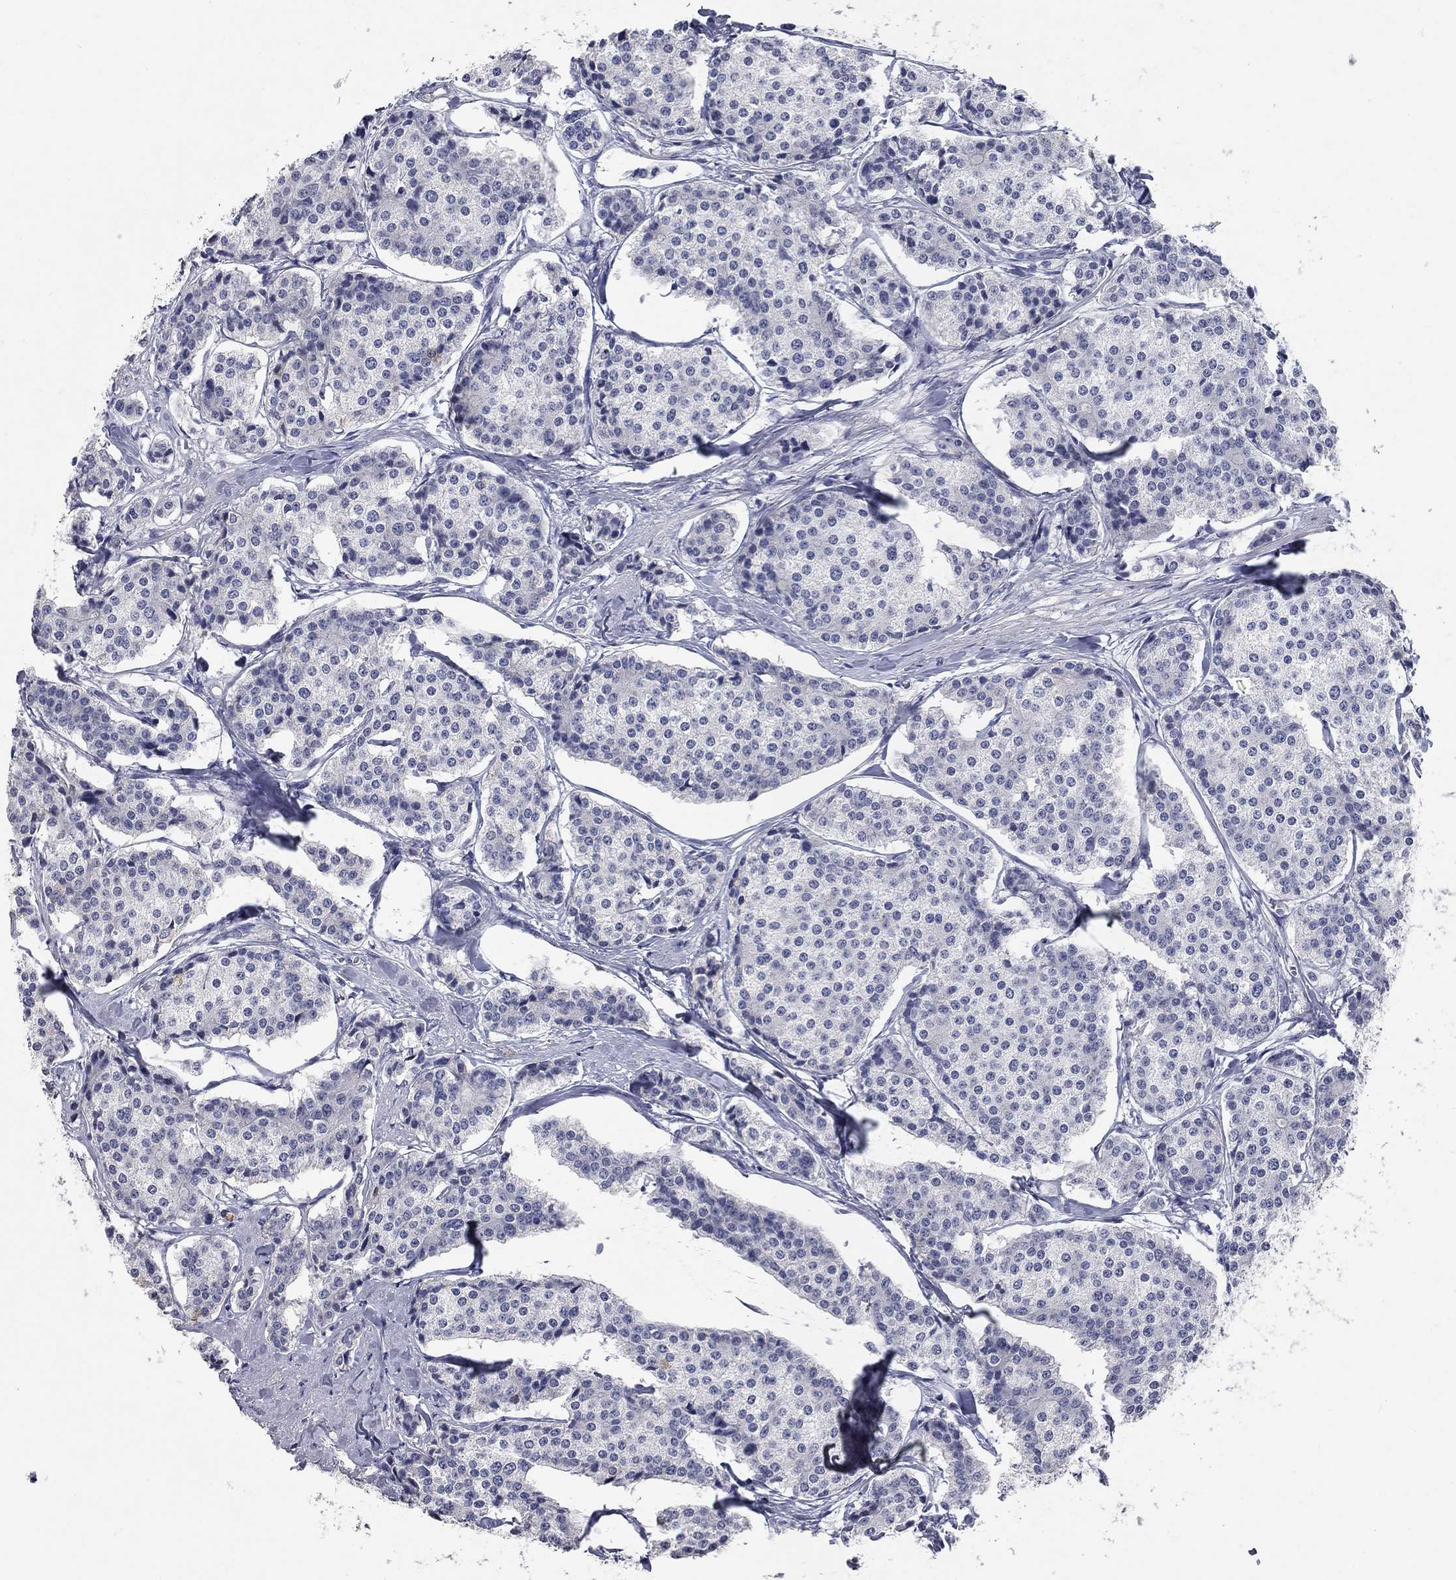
{"staining": {"intensity": "negative", "quantity": "none", "location": "none"}, "tissue": "carcinoid", "cell_type": "Tumor cells", "image_type": "cancer", "snomed": [{"axis": "morphology", "description": "Carcinoid, malignant, NOS"}, {"axis": "topography", "description": "Small intestine"}], "caption": "An immunohistochemistry image of carcinoid is shown. There is no staining in tumor cells of carcinoid.", "gene": "SYT12", "patient": {"sex": "female", "age": 65}}